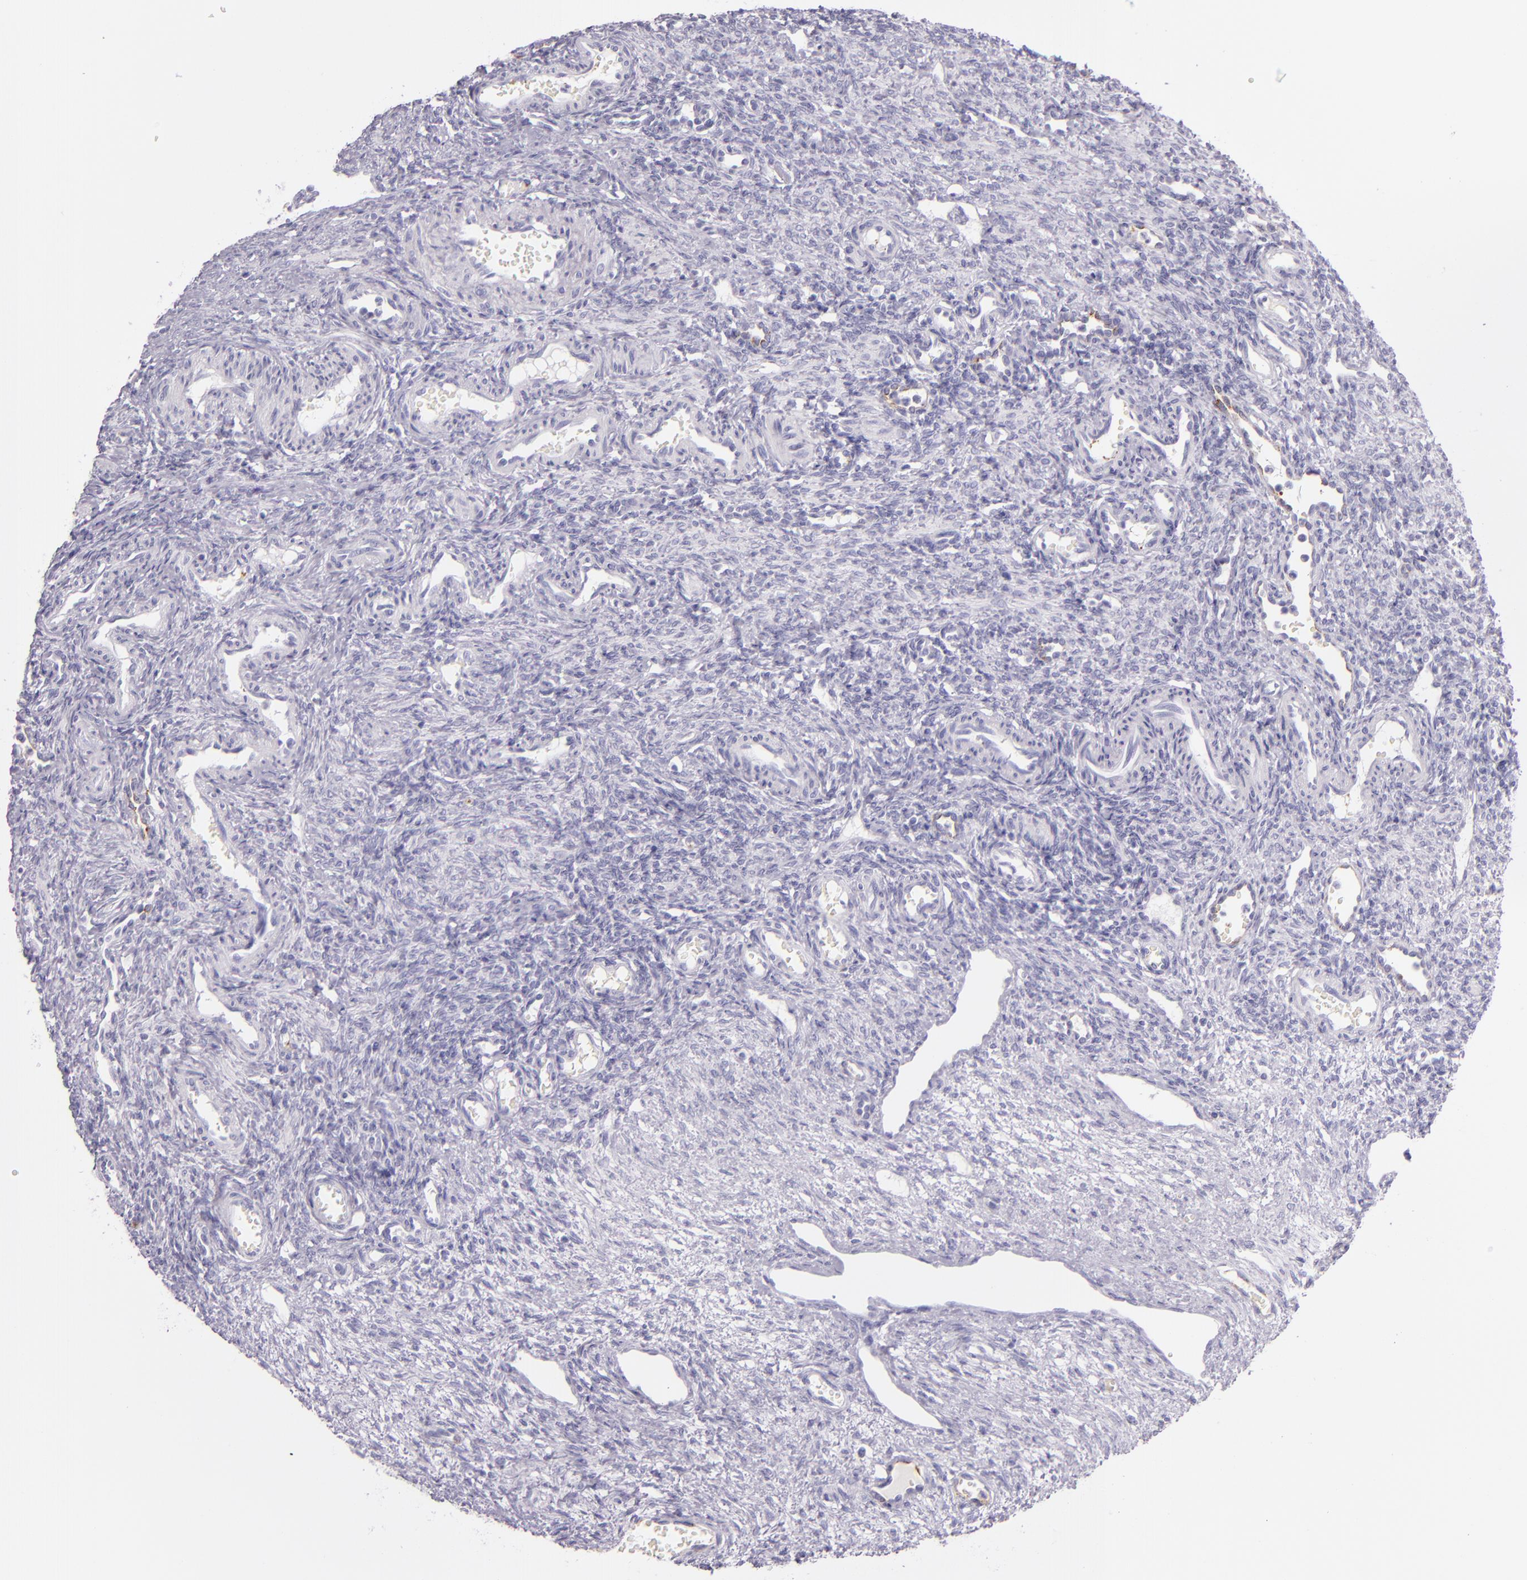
{"staining": {"intensity": "negative", "quantity": "none", "location": "none"}, "tissue": "ovary", "cell_type": "Ovarian stroma cells", "image_type": "normal", "snomed": [{"axis": "morphology", "description": "Normal tissue, NOS"}, {"axis": "topography", "description": "Ovary"}], "caption": "Ovarian stroma cells are negative for brown protein staining in benign ovary. (IHC, brightfield microscopy, high magnification).", "gene": "SELP", "patient": {"sex": "female", "age": 33}}